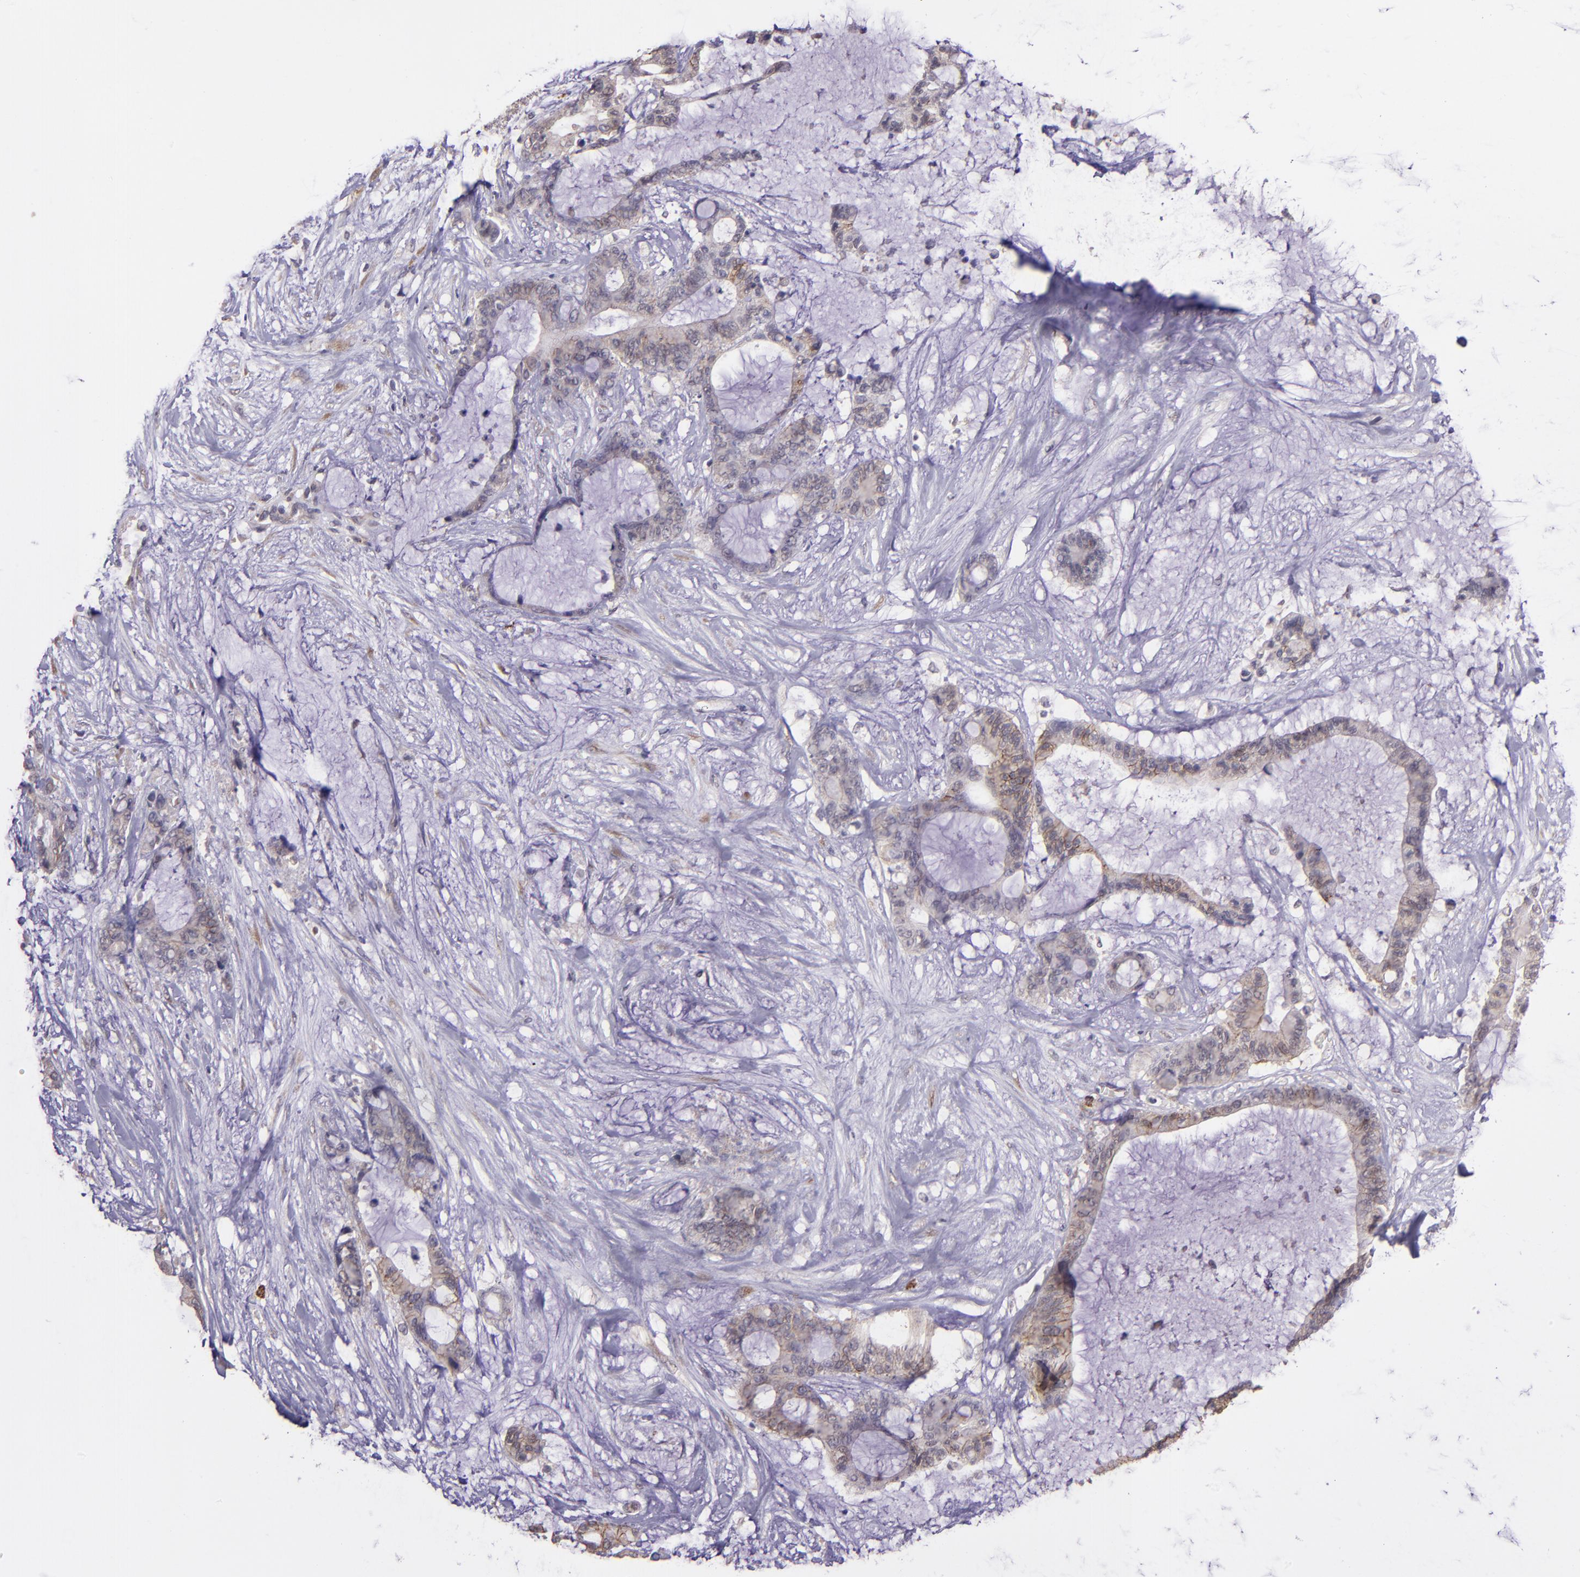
{"staining": {"intensity": "weak", "quantity": ">75%", "location": "cytoplasmic/membranous"}, "tissue": "liver cancer", "cell_type": "Tumor cells", "image_type": "cancer", "snomed": [{"axis": "morphology", "description": "Cholangiocarcinoma"}, {"axis": "topography", "description": "Liver"}], "caption": "Liver cancer (cholangiocarcinoma) was stained to show a protein in brown. There is low levels of weak cytoplasmic/membranous expression in about >75% of tumor cells.", "gene": "TAF7L", "patient": {"sex": "female", "age": 73}}